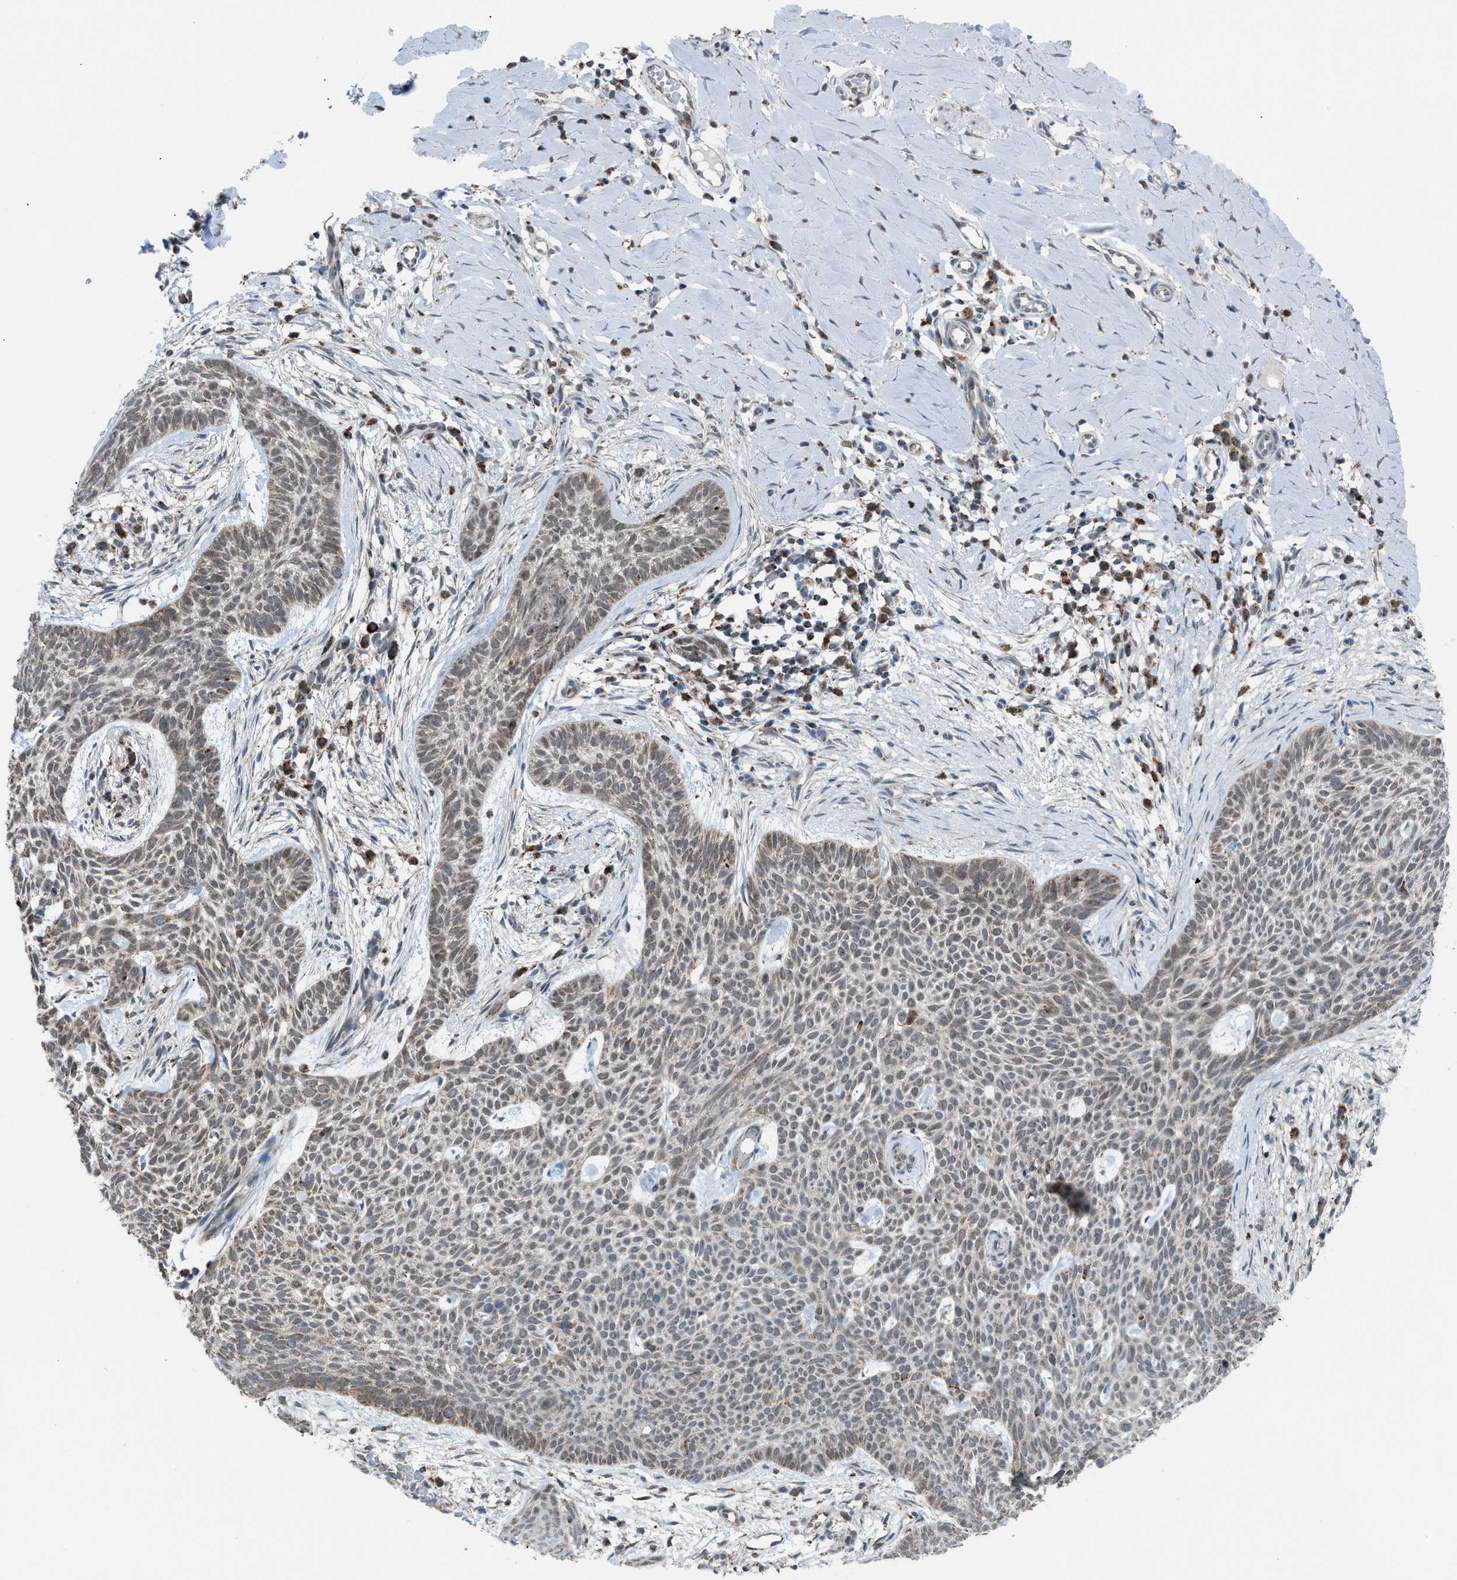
{"staining": {"intensity": "weak", "quantity": "<25%", "location": "cytoplasmic/membranous,nuclear"}, "tissue": "skin cancer", "cell_type": "Tumor cells", "image_type": "cancer", "snomed": [{"axis": "morphology", "description": "Basal cell carcinoma"}, {"axis": "topography", "description": "Skin"}], "caption": "Immunohistochemical staining of skin cancer shows no significant staining in tumor cells.", "gene": "SRM", "patient": {"sex": "female", "age": 59}}